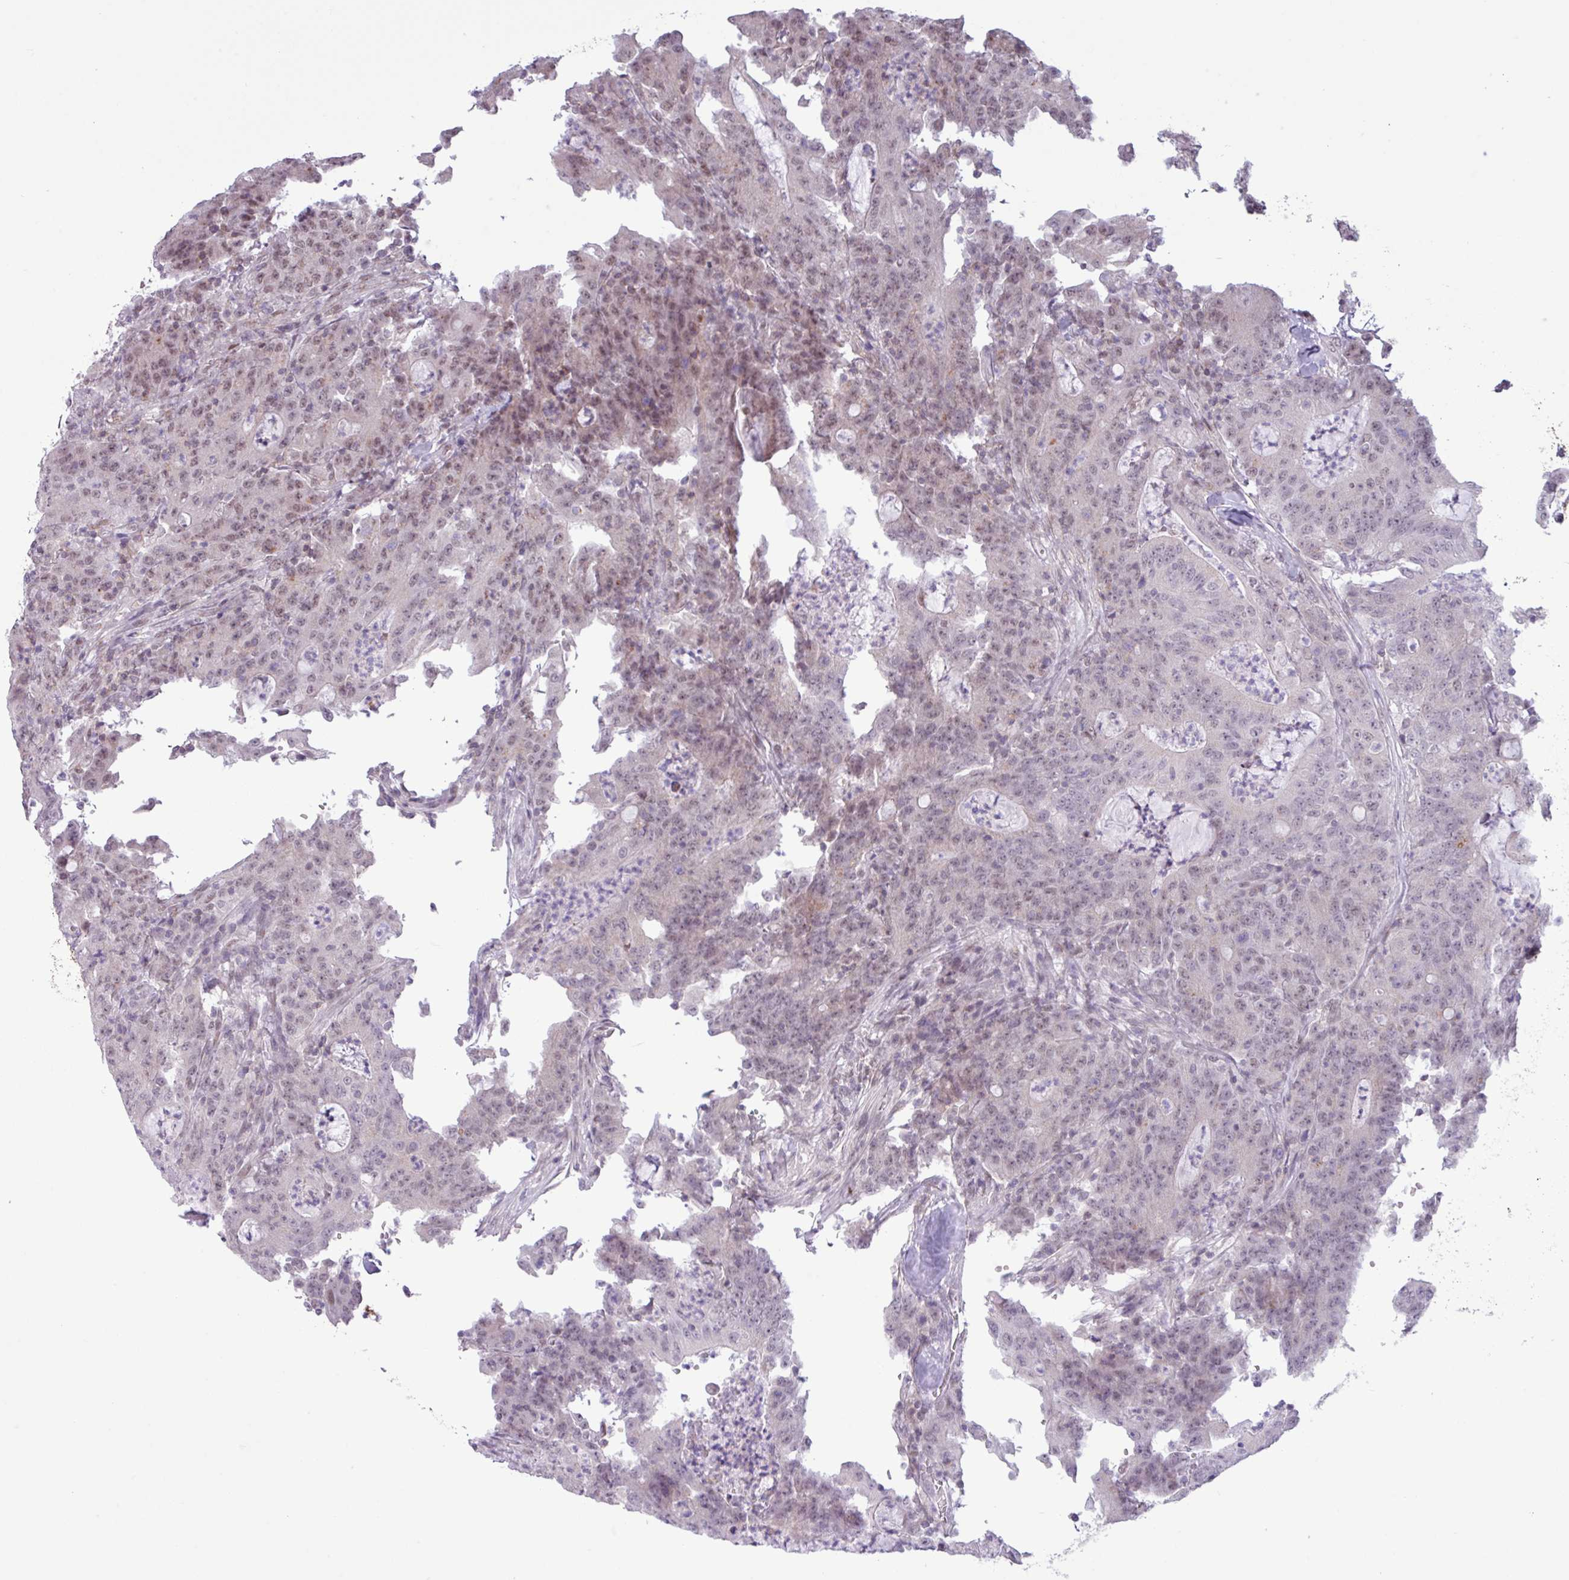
{"staining": {"intensity": "weak", "quantity": "25%-75%", "location": "nuclear"}, "tissue": "colorectal cancer", "cell_type": "Tumor cells", "image_type": "cancer", "snomed": [{"axis": "morphology", "description": "Adenocarcinoma, NOS"}, {"axis": "topography", "description": "Colon"}], "caption": "Human colorectal cancer (adenocarcinoma) stained with a brown dye displays weak nuclear positive positivity in about 25%-75% of tumor cells.", "gene": "NOTCH2", "patient": {"sex": "male", "age": 83}}